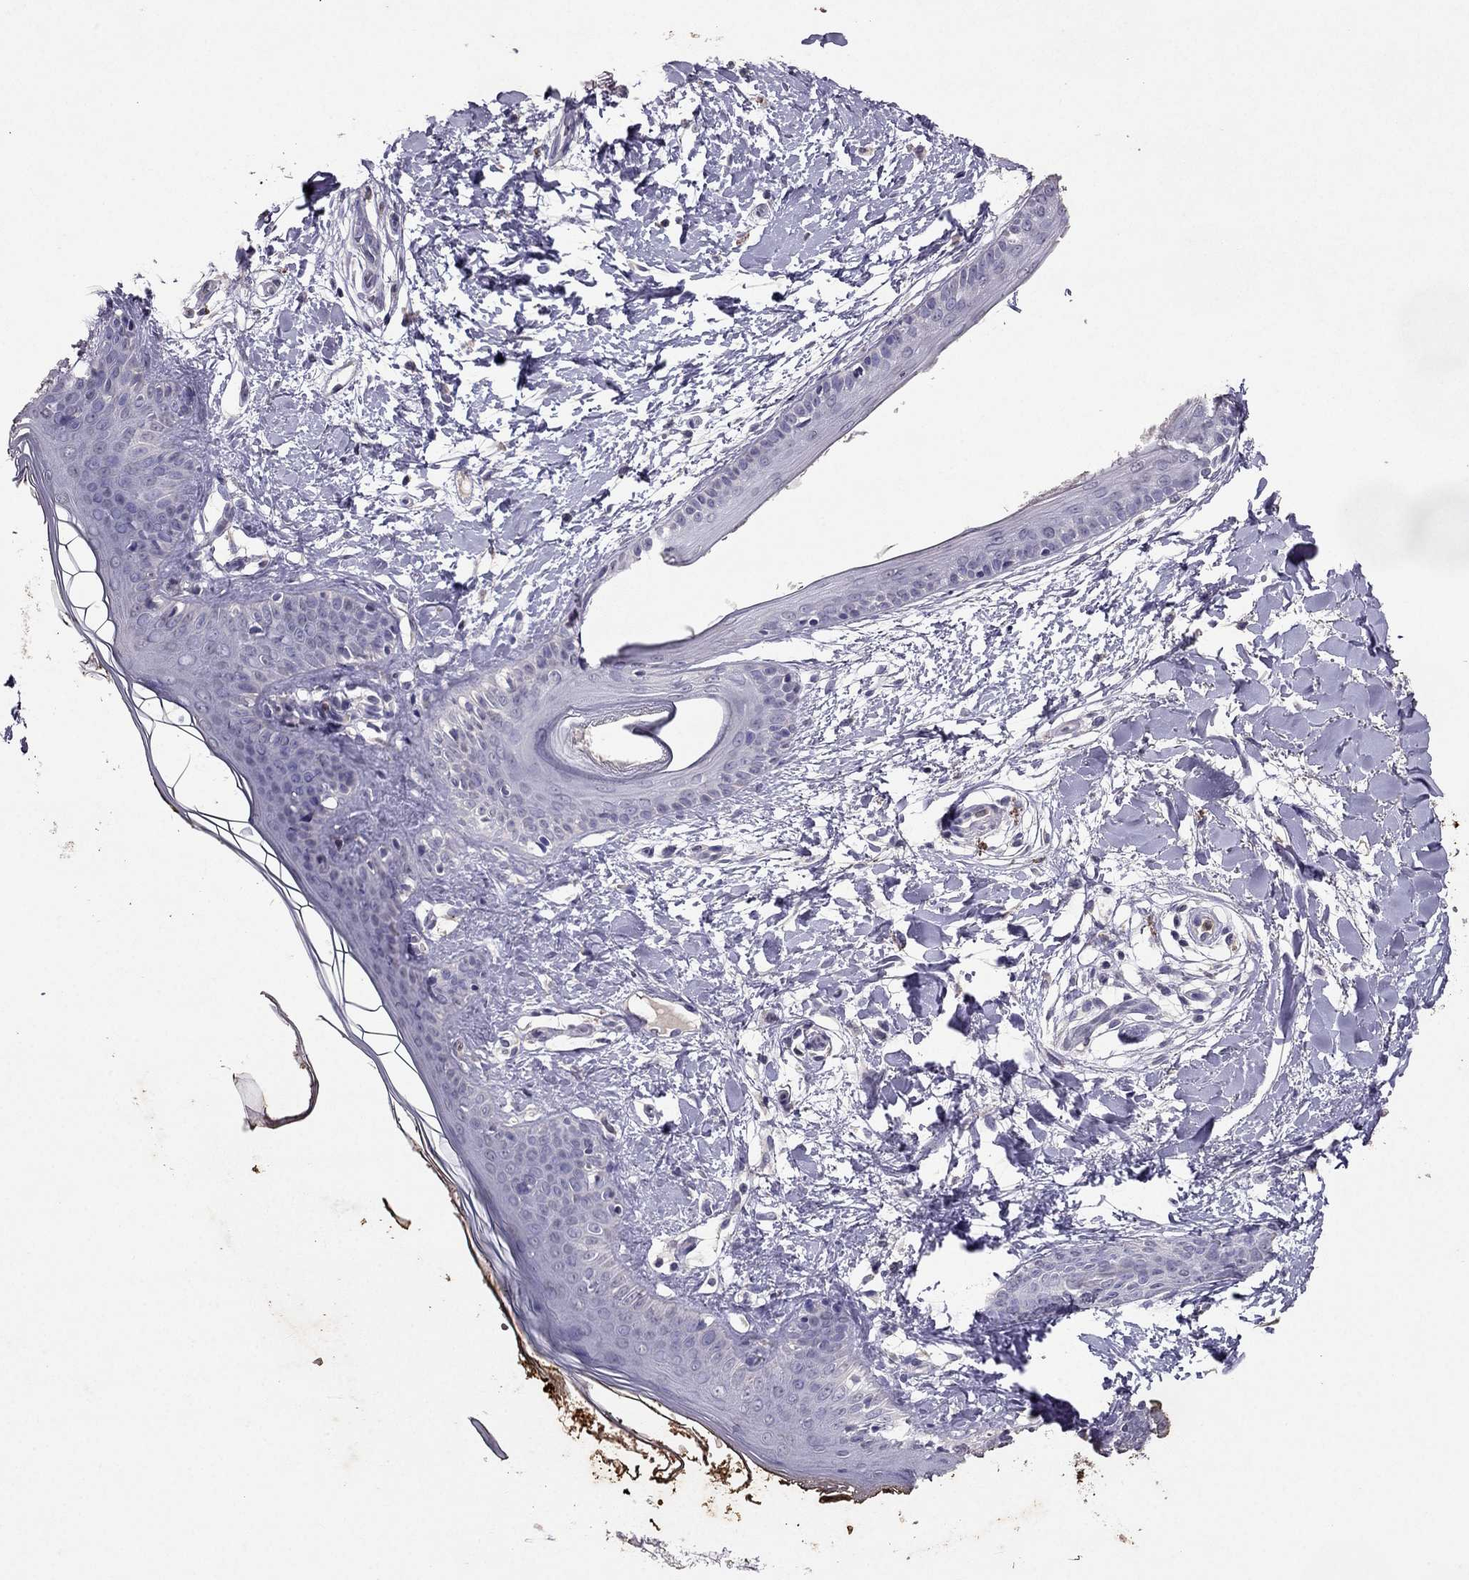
{"staining": {"intensity": "negative", "quantity": "none", "location": "none"}, "tissue": "skin", "cell_type": "Fibroblasts", "image_type": "normal", "snomed": [{"axis": "morphology", "description": "Normal tissue, NOS"}, {"axis": "topography", "description": "Skin"}], "caption": "Immunohistochemistry (IHC) histopathology image of unremarkable skin: skin stained with DAB demonstrates no significant protein positivity in fibroblasts.", "gene": "RFLNB", "patient": {"sex": "female", "age": 34}}